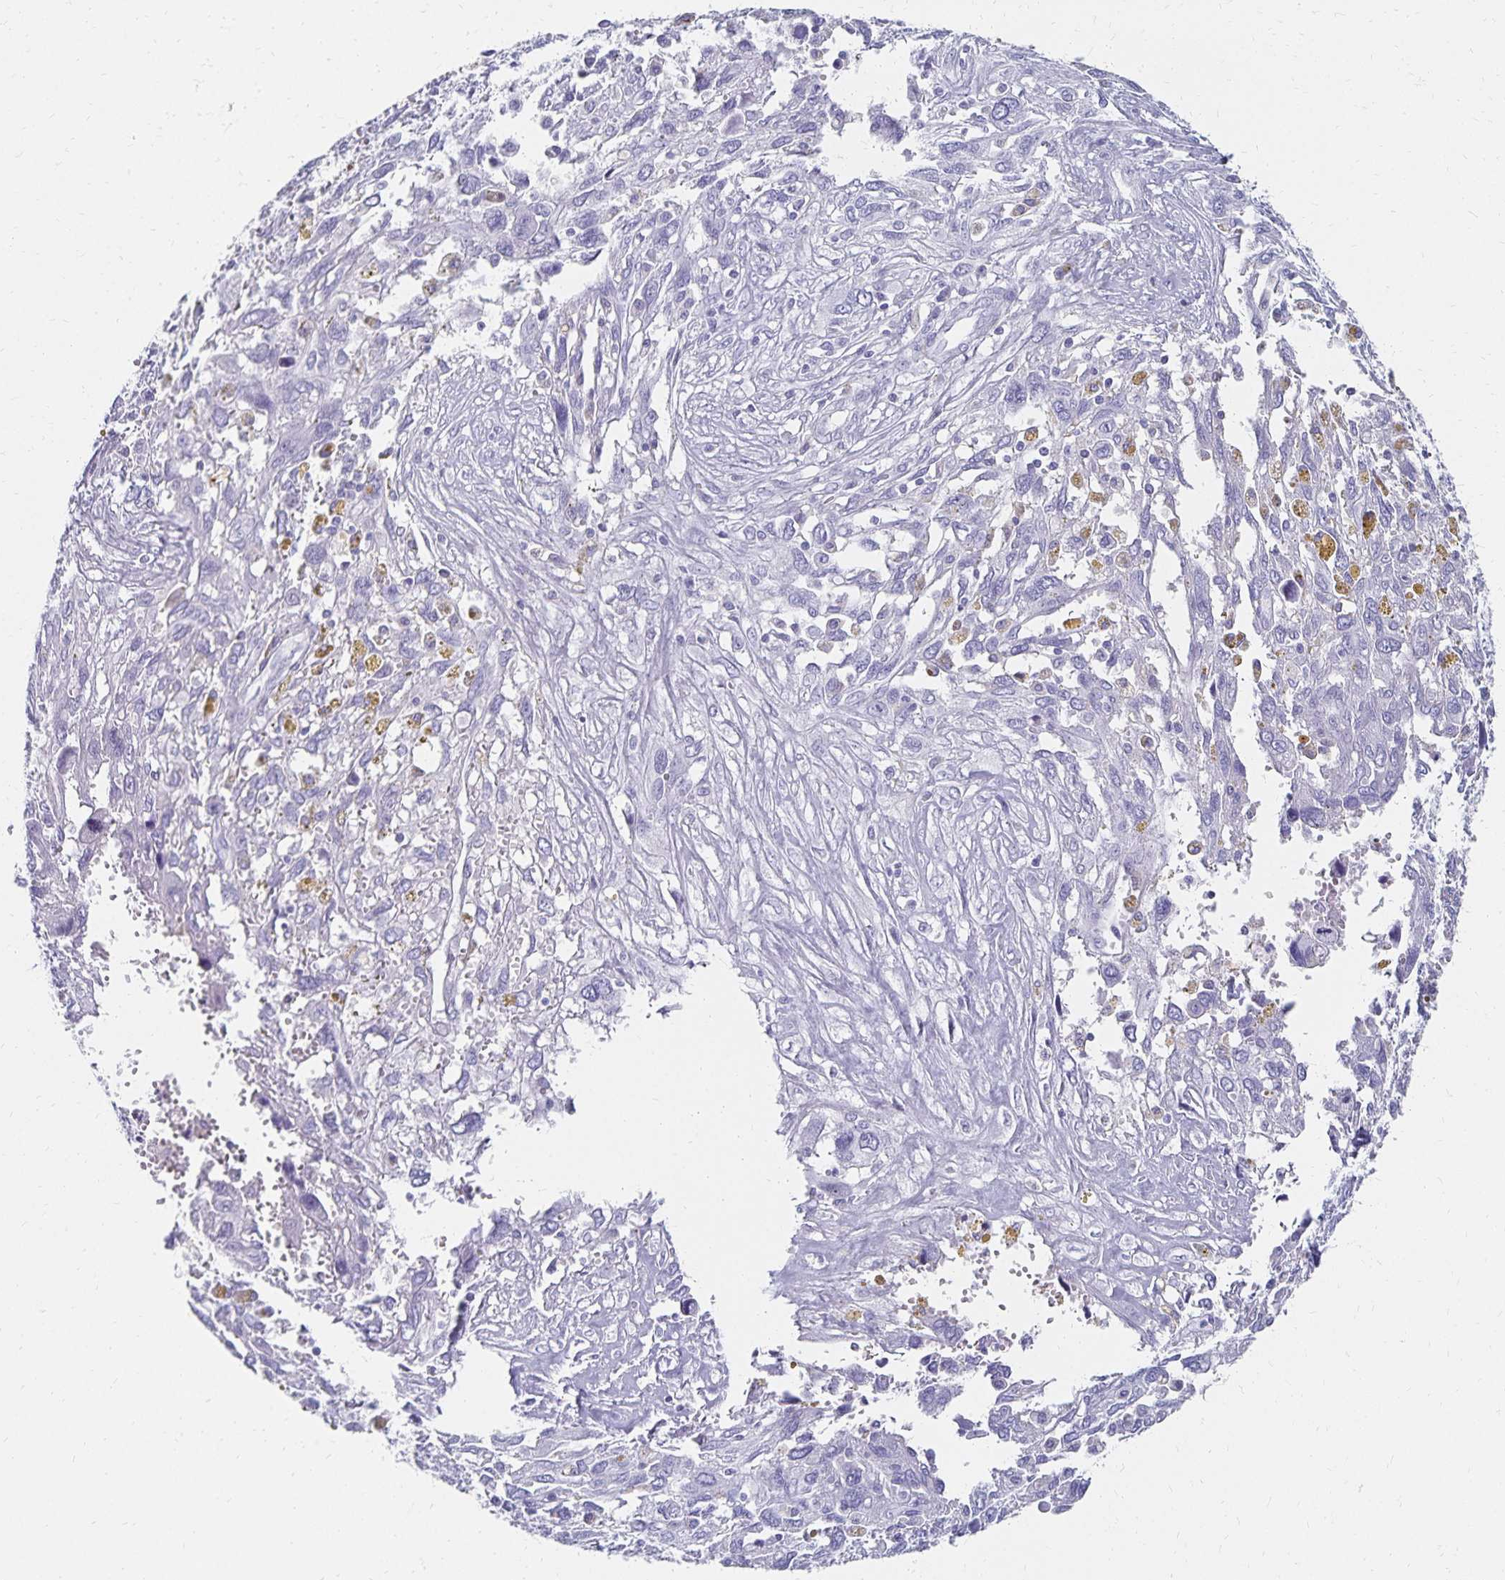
{"staining": {"intensity": "negative", "quantity": "none", "location": "none"}, "tissue": "pancreatic cancer", "cell_type": "Tumor cells", "image_type": "cancer", "snomed": [{"axis": "morphology", "description": "Adenocarcinoma, NOS"}, {"axis": "topography", "description": "Pancreas"}], "caption": "A photomicrograph of pancreatic cancer stained for a protein displays no brown staining in tumor cells.", "gene": "GIP", "patient": {"sex": "female", "age": 47}}